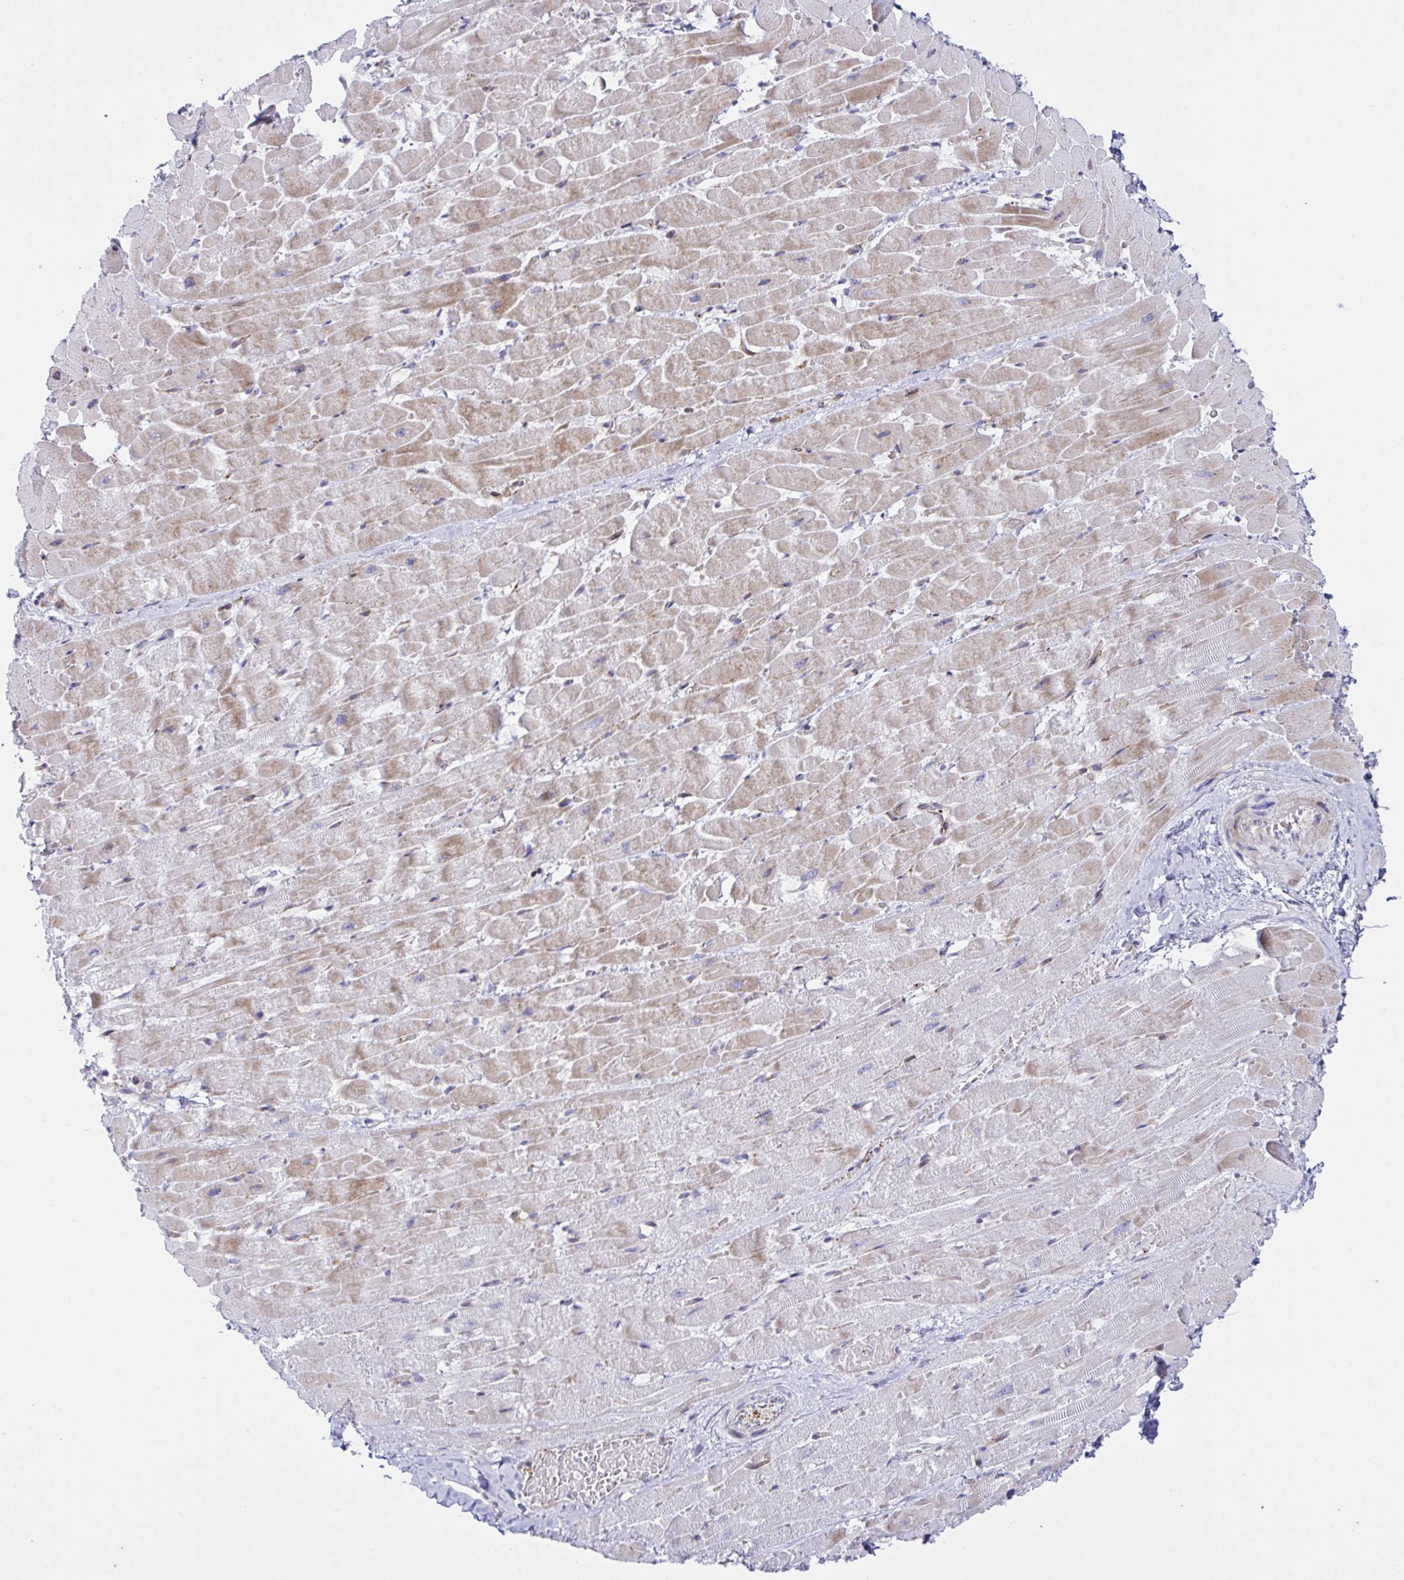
{"staining": {"intensity": "weak", "quantity": "25%-75%", "location": "cytoplasmic/membranous"}, "tissue": "heart muscle", "cell_type": "Cardiomyocytes", "image_type": "normal", "snomed": [{"axis": "morphology", "description": "Normal tissue, NOS"}, {"axis": "topography", "description": "Heart"}], "caption": "This histopathology image demonstrates IHC staining of unremarkable heart muscle, with low weak cytoplasmic/membranous staining in approximately 25%-75% of cardiomyocytes.", "gene": "ZNF713", "patient": {"sex": "male", "age": 37}}